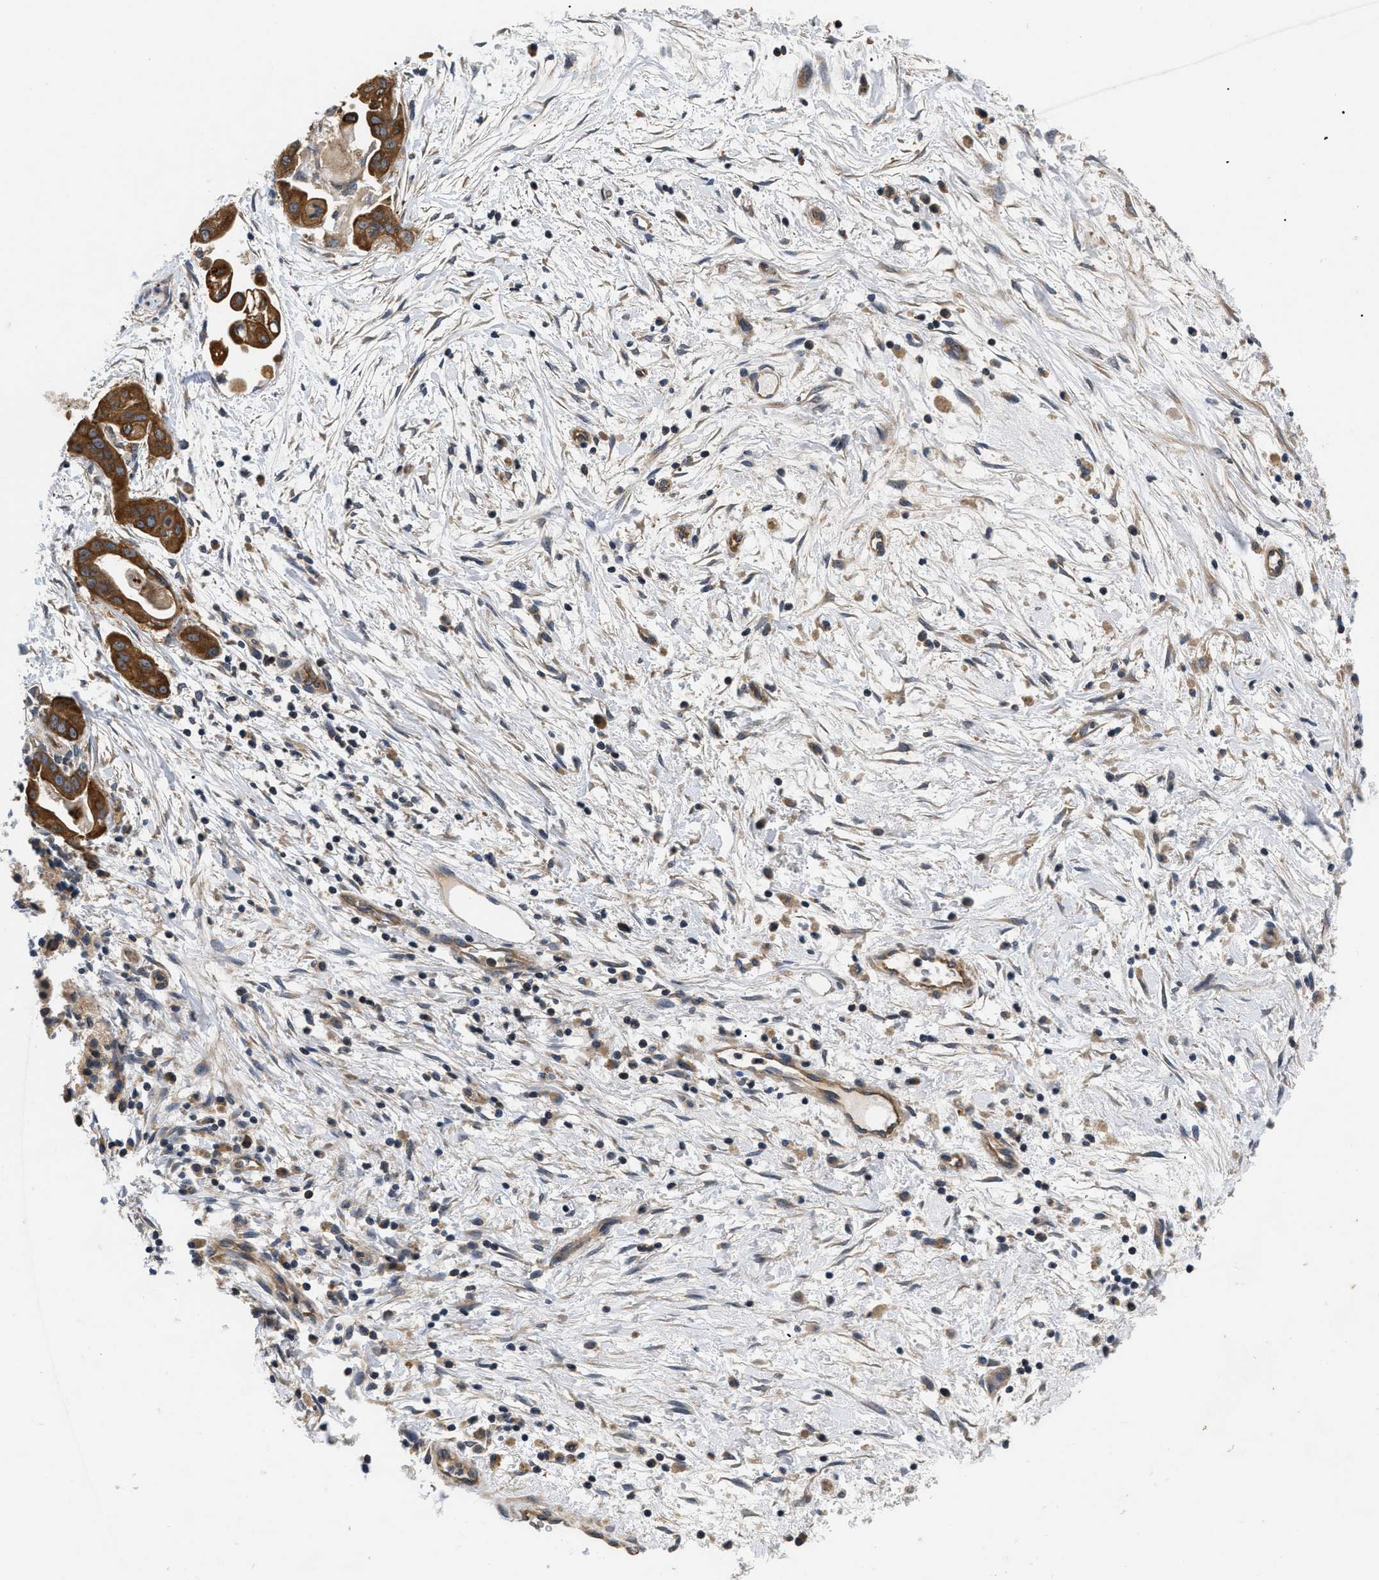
{"staining": {"intensity": "strong", "quantity": ">75%", "location": "cytoplasmic/membranous"}, "tissue": "pancreatic cancer", "cell_type": "Tumor cells", "image_type": "cancer", "snomed": [{"axis": "morphology", "description": "Adenocarcinoma, NOS"}, {"axis": "topography", "description": "Pancreas"}], "caption": "Immunohistochemistry (DAB (3,3'-diaminobenzidine)) staining of pancreatic adenocarcinoma shows strong cytoplasmic/membranous protein staining in about >75% of tumor cells.", "gene": "HMGCR", "patient": {"sex": "female", "age": 75}}